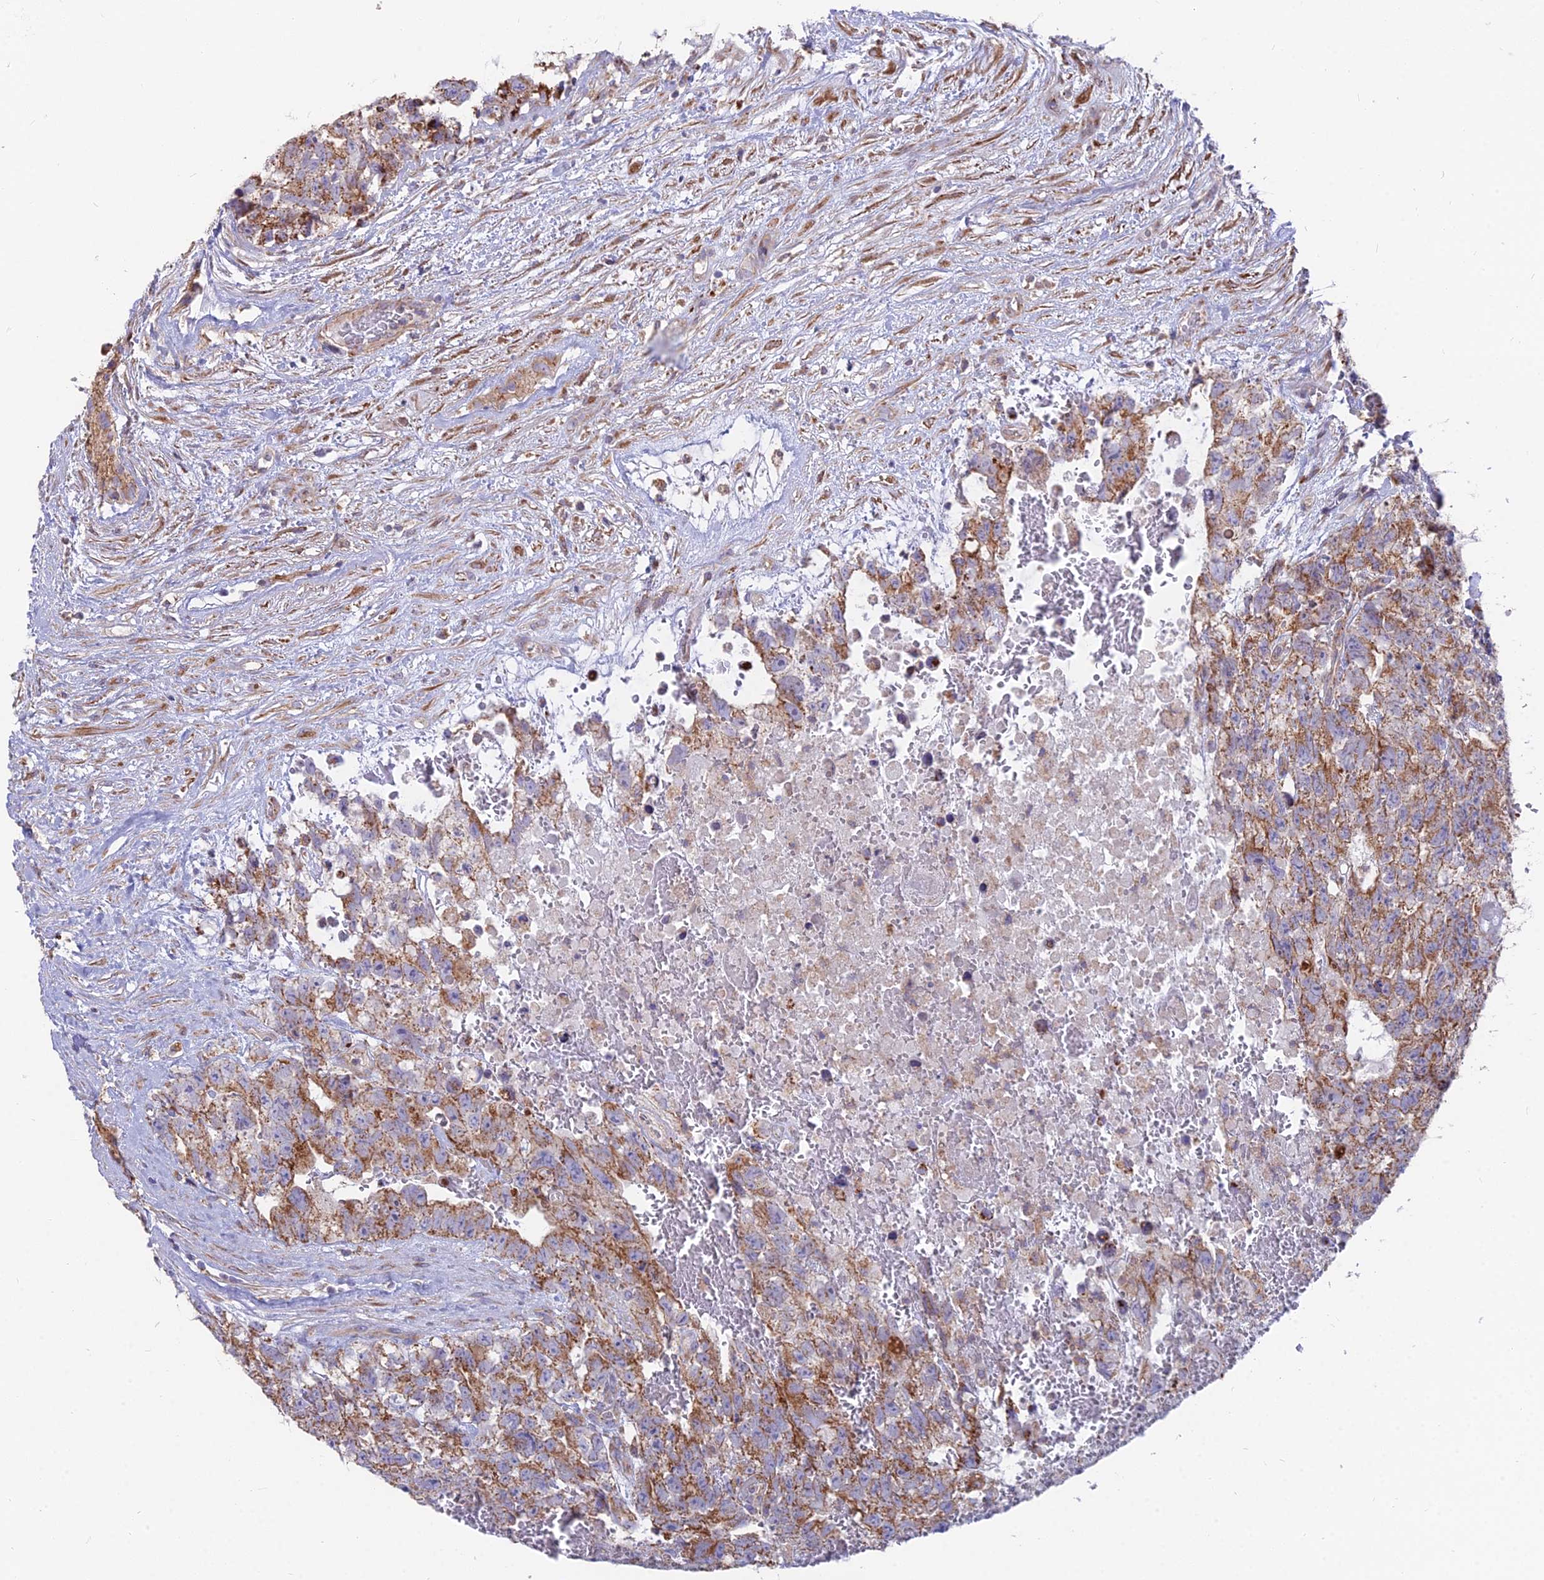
{"staining": {"intensity": "moderate", "quantity": ">75%", "location": "cytoplasmic/membranous"}, "tissue": "testis cancer", "cell_type": "Tumor cells", "image_type": "cancer", "snomed": [{"axis": "morphology", "description": "Carcinoma, Embryonal, NOS"}, {"axis": "topography", "description": "Testis"}], "caption": "Immunohistochemical staining of human testis embryonal carcinoma shows moderate cytoplasmic/membranous protein staining in approximately >75% of tumor cells.", "gene": "TBC1D20", "patient": {"sex": "male", "age": 26}}